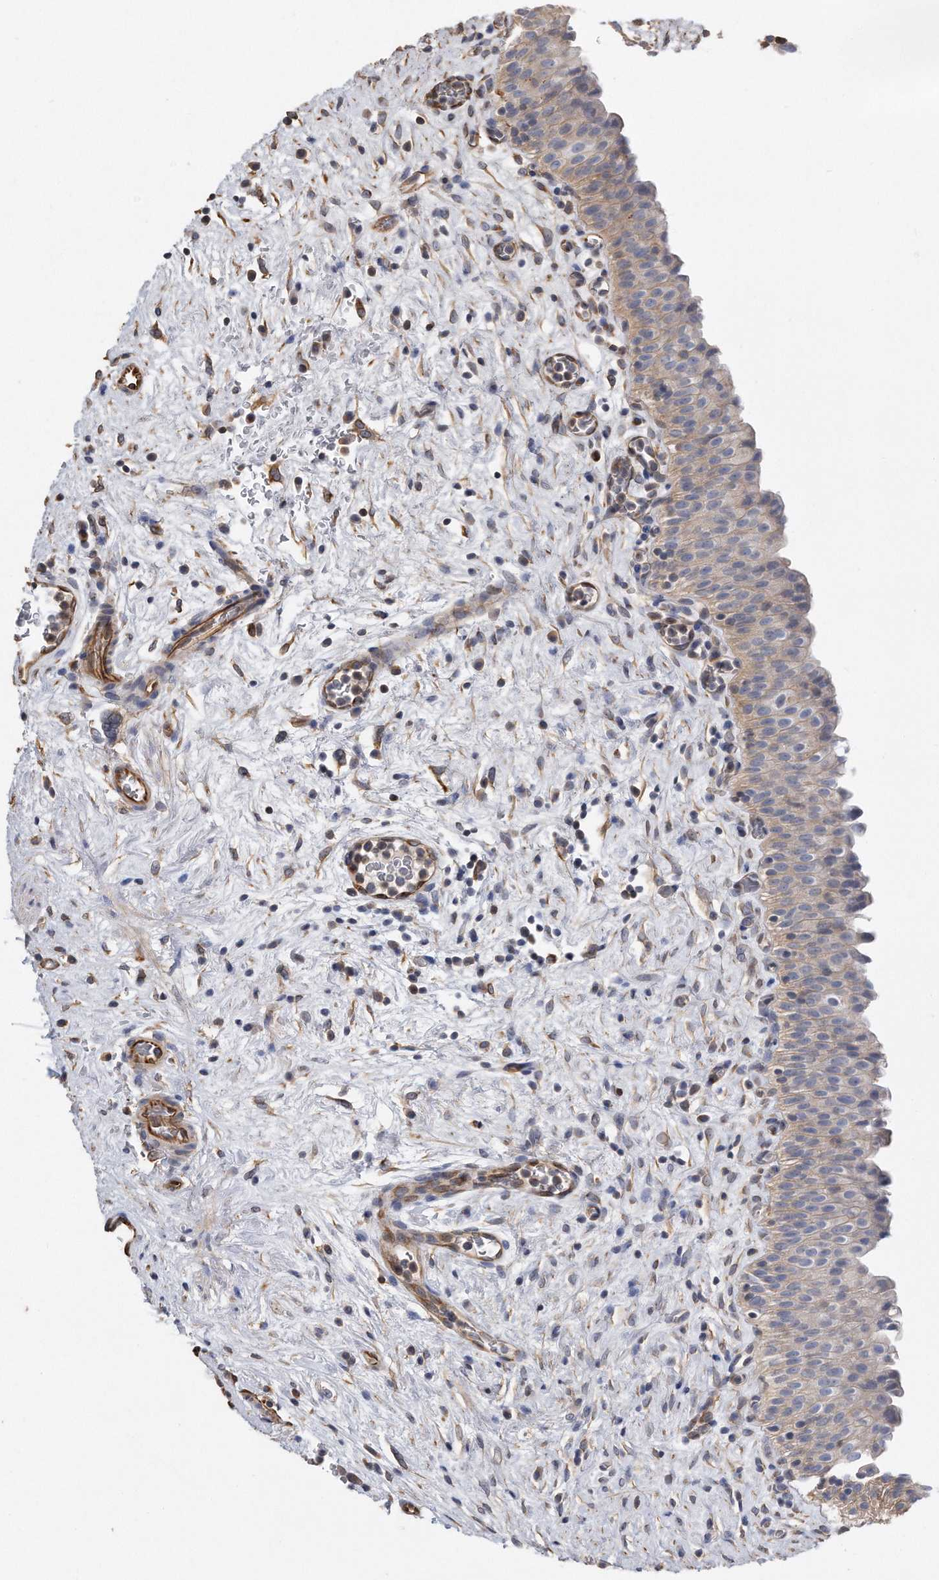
{"staining": {"intensity": "weak", "quantity": "25%-75%", "location": "cytoplasmic/membranous"}, "tissue": "urinary bladder", "cell_type": "Urothelial cells", "image_type": "normal", "snomed": [{"axis": "morphology", "description": "Normal tissue, NOS"}, {"axis": "topography", "description": "Urinary bladder"}], "caption": "Brown immunohistochemical staining in benign human urinary bladder reveals weak cytoplasmic/membranous positivity in approximately 25%-75% of urothelial cells. (DAB (3,3'-diaminobenzidine) IHC with brightfield microscopy, high magnification).", "gene": "GPC1", "patient": {"sex": "male", "age": 82}}